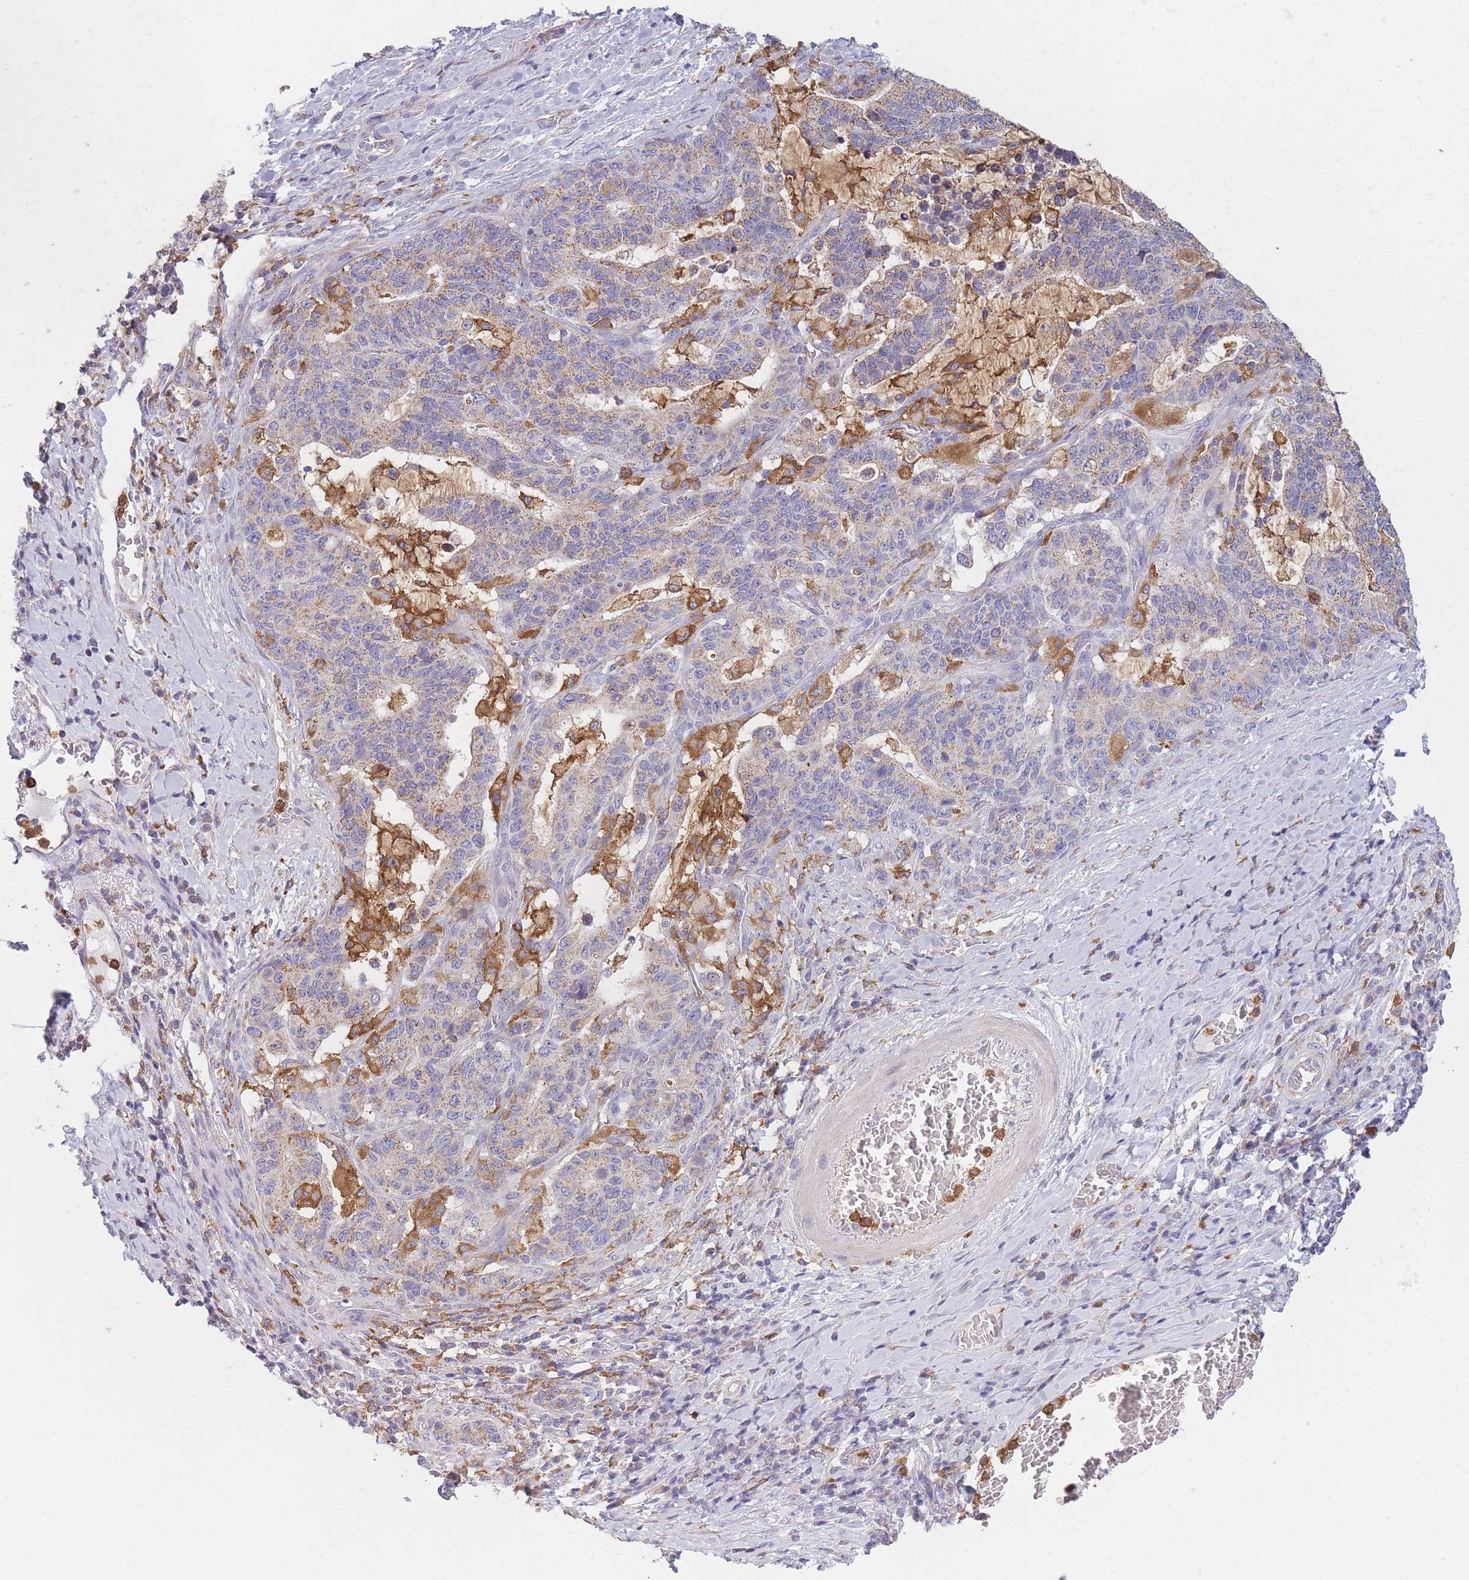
{"staining": {"intensity": "weak", "quantity": "25%-75%", "location": "cytoplasmic/membranous"}, "tissue": "stomach cancer", "cell_type": "Tumor cells", "image_type": "cancer", "snomed": [{"axis": "morphology", "description": "Normal tissue, NOS"}, {"axis": "morphology", "description": "Adenocarcinoma, NOS"}, {"axis": "topography", "description": "Stomach"}], "caption": "Protein staining reveals weak cytoplasmic/membranous positivity in about 25%-75% of tumor cells in adenocarcinoma (stomach).", "gene": "PRAM1", "patient": {"sex": "female", "age": 64}}